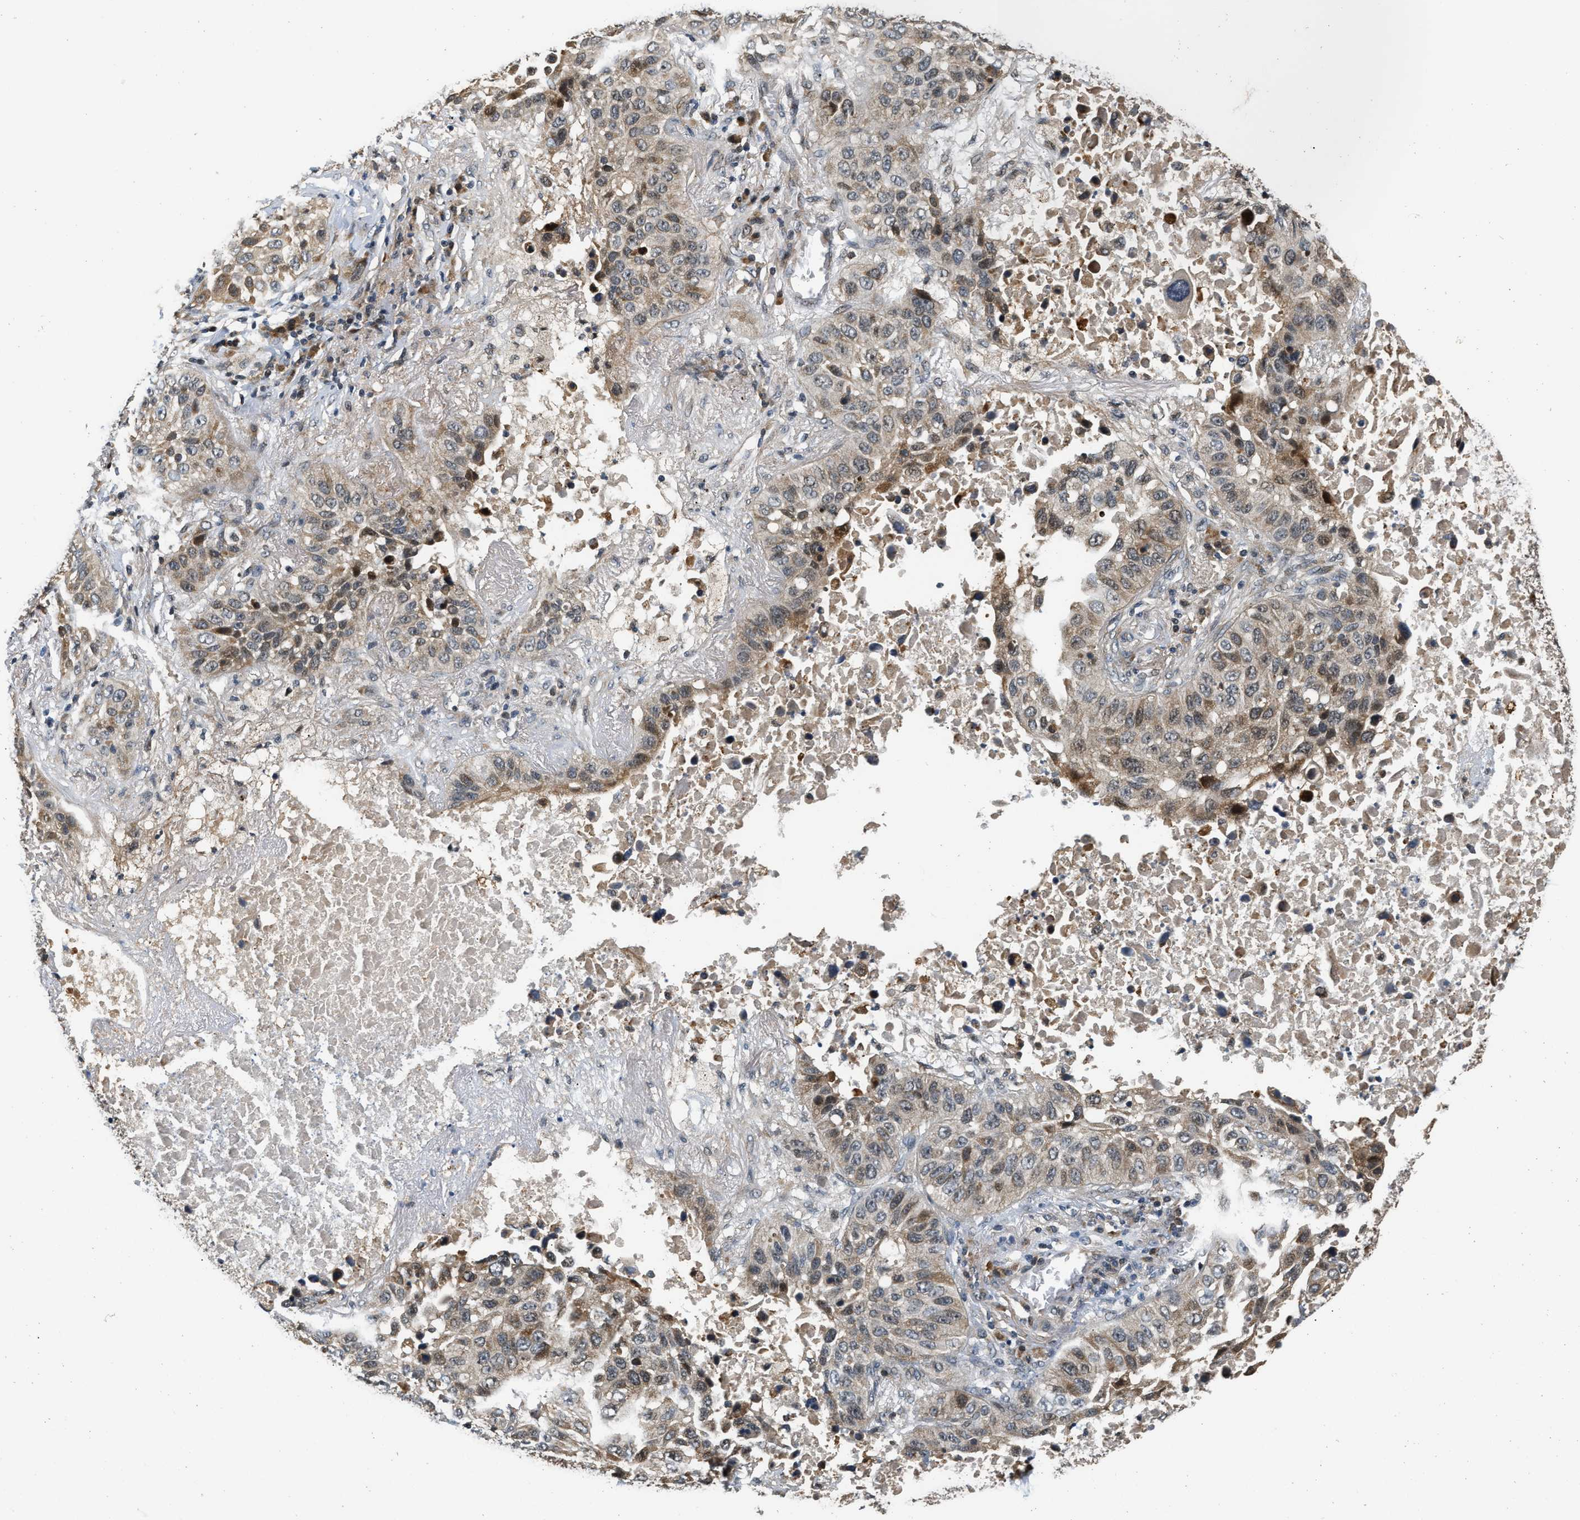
{"staining": {"intensity": "moderate", "quantity": "25%-75%", "location": "cytoplasmic/membranous"}, "tissue": "lung cancer", "cell_type": "Tumor cells", "image_type": "cancer", "snomed": [{"axis": "morphology", "description": "Squamous cell carcinoma, NOS"}, {"axis": "topography", "description": "Lung"}], "caption": "Lung cancer (squamous cell carcinoma) stained for a protein (brown) demonstrates moderate cytoplasmic/membranous positive staining in about 25%-75% of tumor cells.", "gene": "EXTL2", "patient": {"sex": "male", "age": 57}}